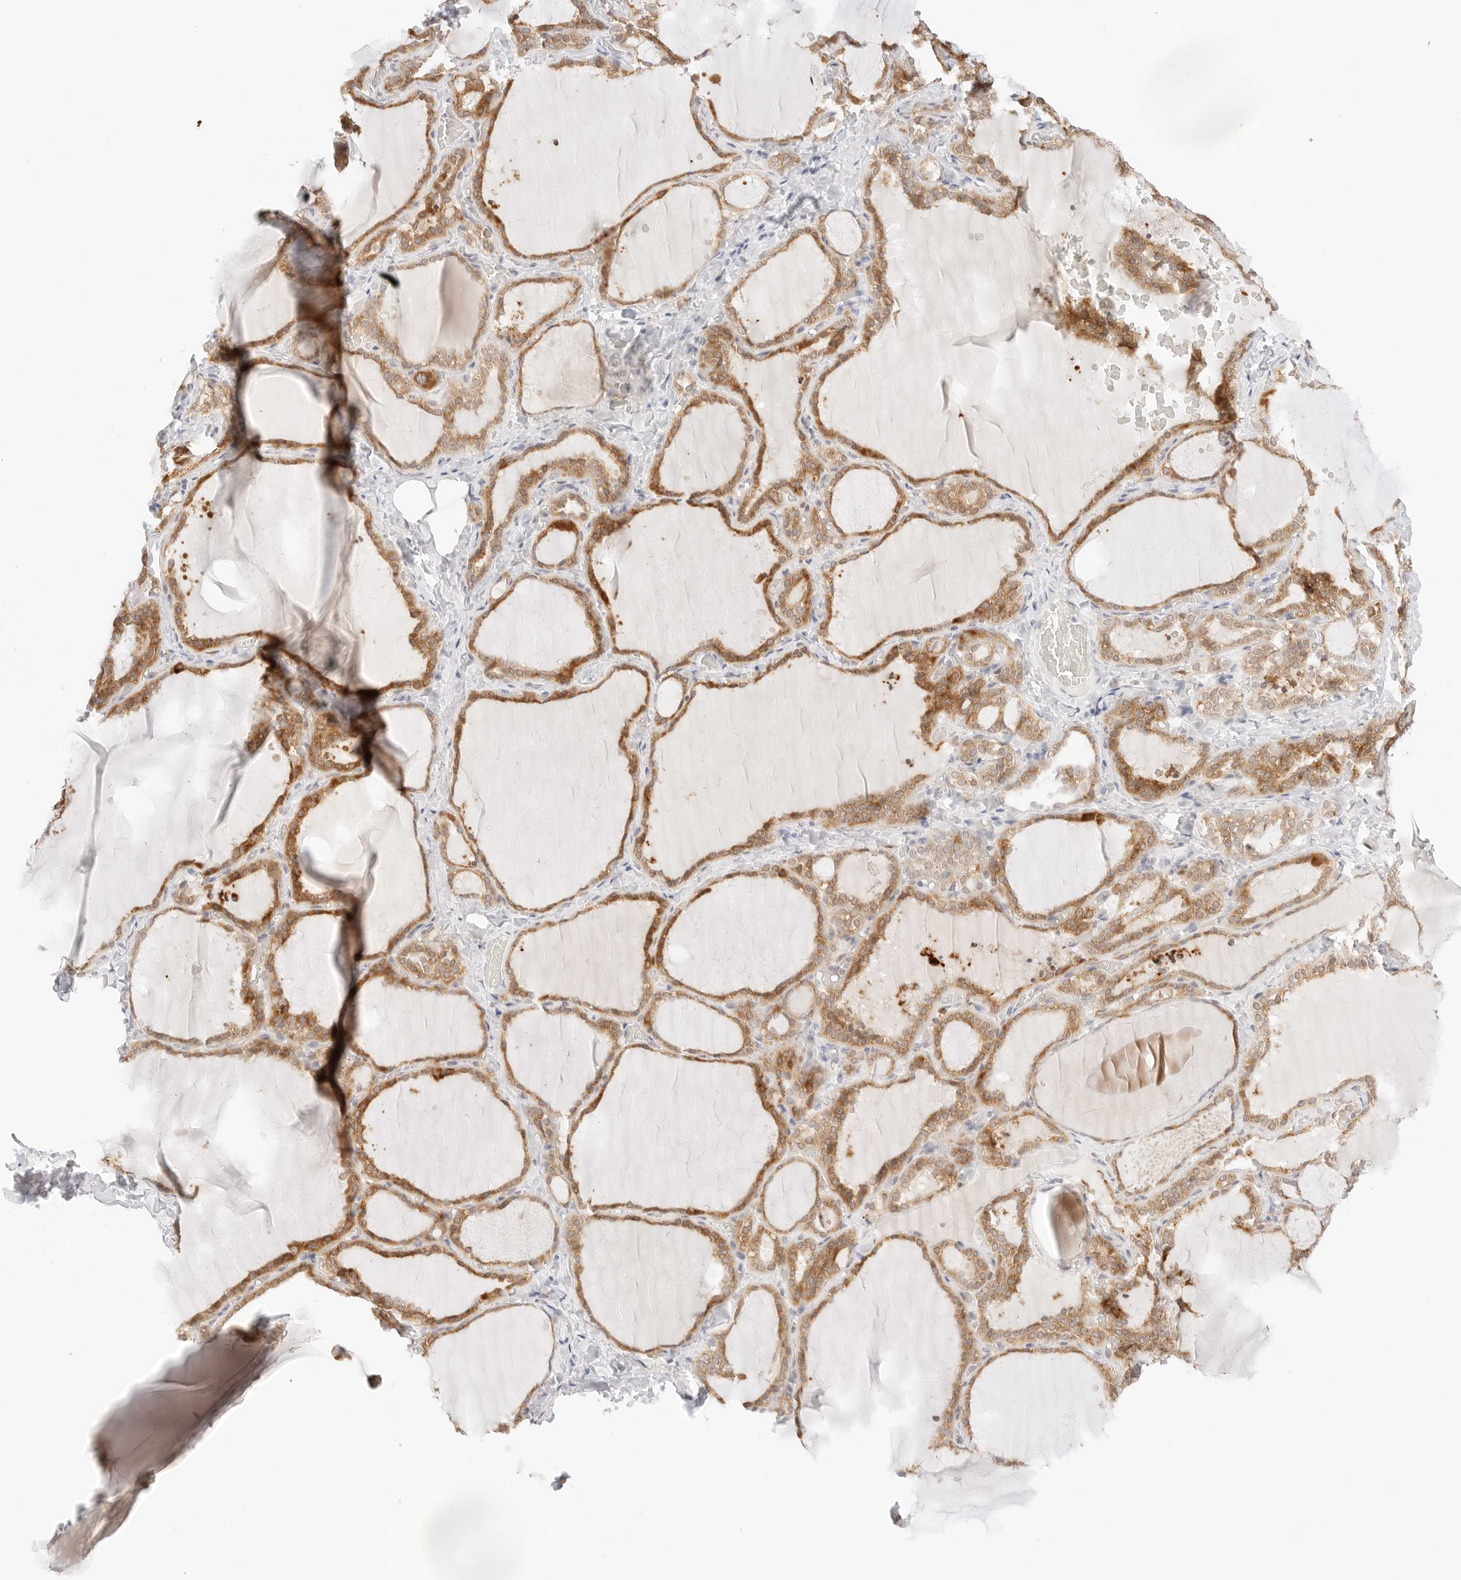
{"staining": {"intensity": "moderate", "quantity": ">75%", "location": "cytoplasmic/membranous"}, "tissue": "thyroid gland", "cell_type": "Glandular cells", "image_type": "normal", "snomed": [{"axis": "morphology", "description": "Normal tissue, NOS"}, {"axis": "topography", "description": "Thyroid gland"}], "caption": "Immunohistochemistry photomicrograph of normal thyroid gland: human thyroid gland stained using immunohistochemistry (IHC) displays medium levels of moderate protein expression localized specifically in the cytoplasmic/membranous of glandular cells, appearing as a cytoplasmic/membranous brown color.", "gene": "ERO1B", "patient": {"sex": "female", "age": 22}}